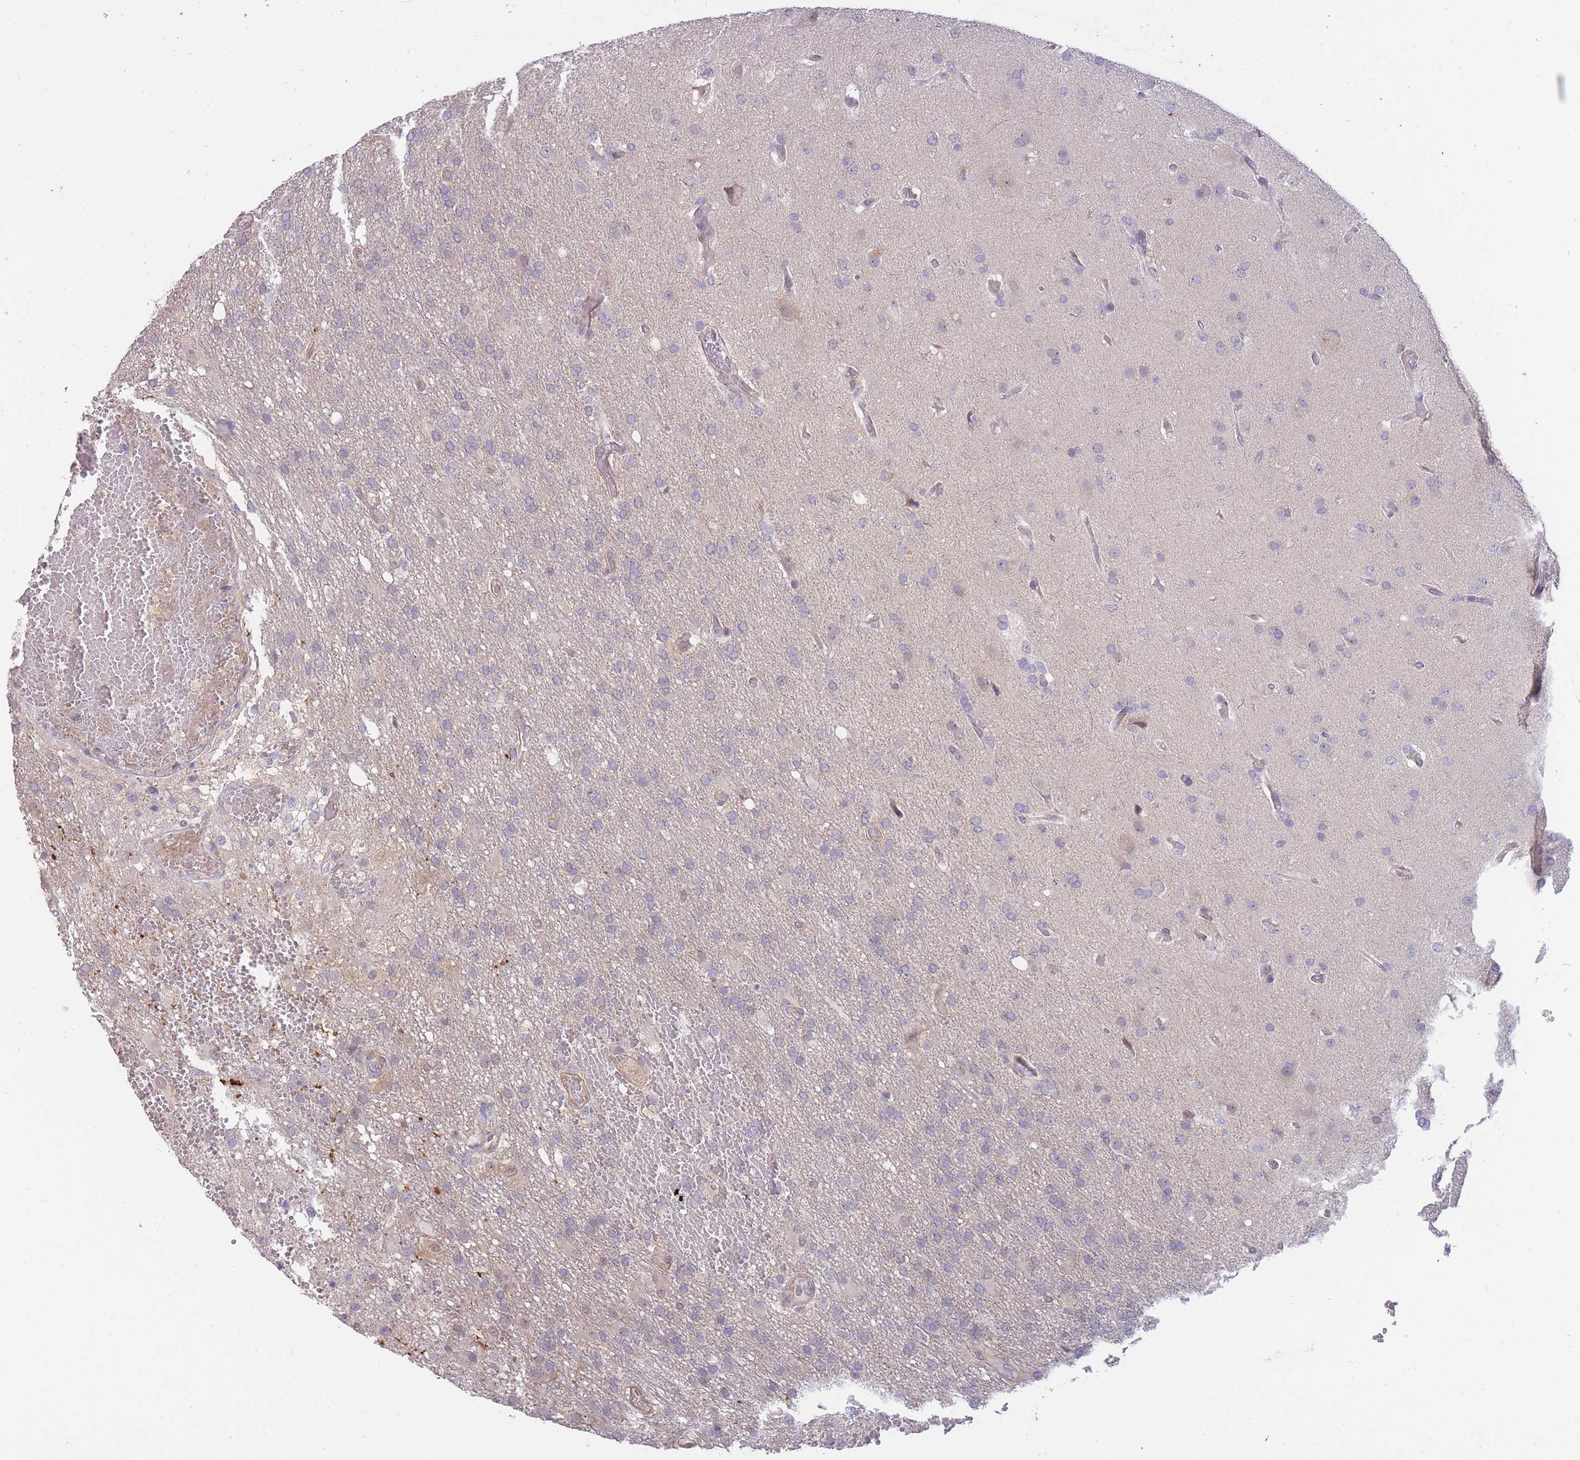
{"staining": {"intensity": "negative", "quantity": "none", "location": "none"}, "tissue": "glioma", "cell_type": "Tumor cells", "image_type": "cancer", "snomed": [{"axis": "morphology", "description": "Glioma, malignant, High grade"}, {"axis": "topography", "description": "Brain"}], "caption": "The histopathology image displays no significant staining in tumor cells of malignant glioma (high-grade). (Brightfield microscopy of DAB (3,3'-diaminobenzidine) immunohistochemistry (IHC) at high magnification).", "gene": "SMC6", "patient": {"sex": "female", "age": 74}}